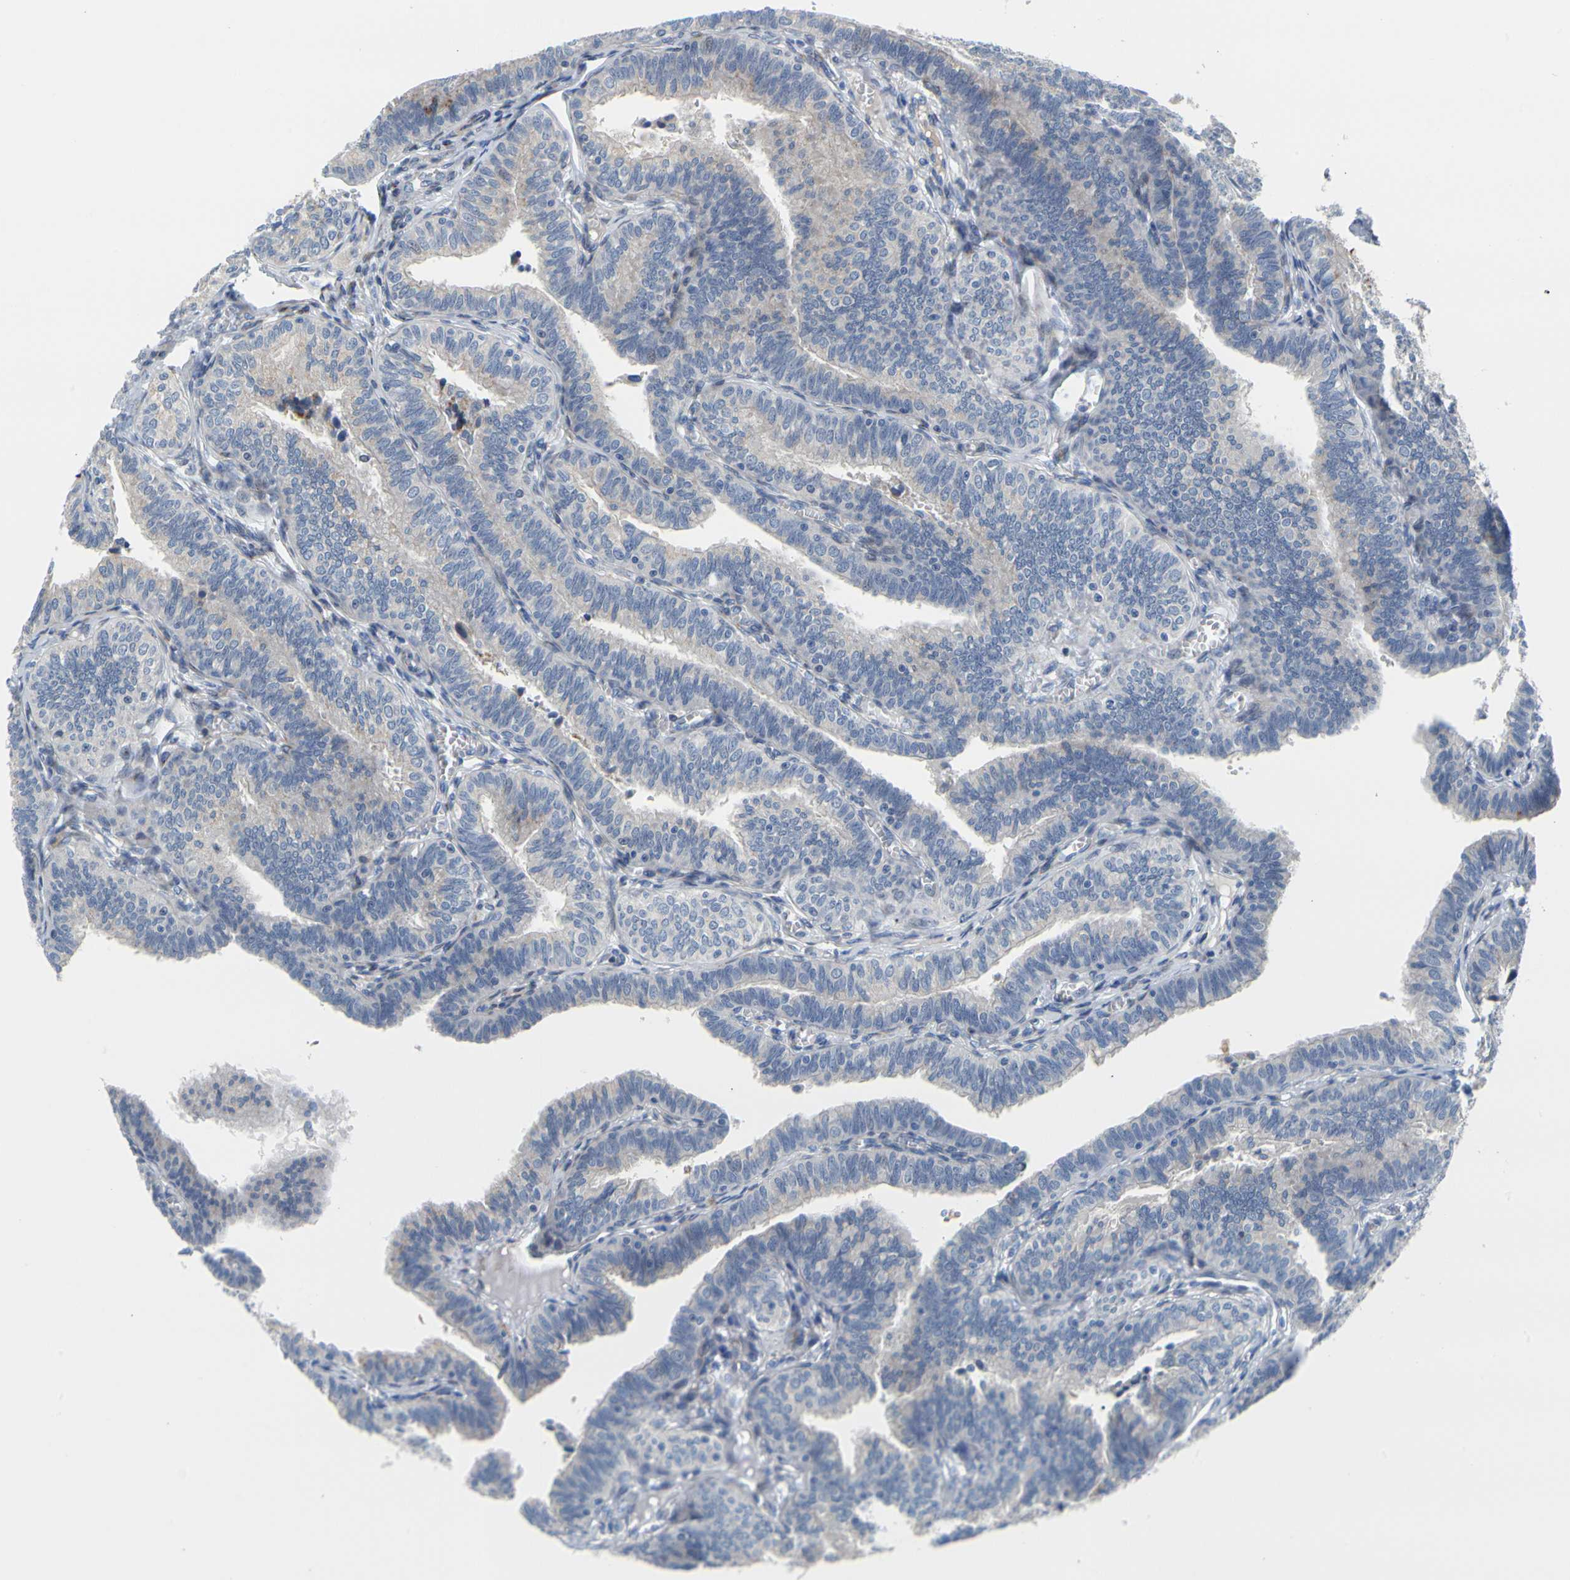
{"staining": {"intensity": "negative", "quantity": "none", "location": "none"}, "tissue": "fallopian tube", "cell_type": "Glandular cells", "image_type": "normal", "snomed": [{"axis": "morphology", "description": "Normal tissue, NOS"}, {"axis": "topography", "description": "Fallopian tube"}], "caption": "Immunohistochemical staining of benign human fallopian tube displays no significant expression in glandular cells. Brightfield microscopy of IHC stained with DAB (brown) and hematoxylin (blue), captured at high magnification.", "gene": "ZNF236", "patient": {"sex": "female", "age": 46}}